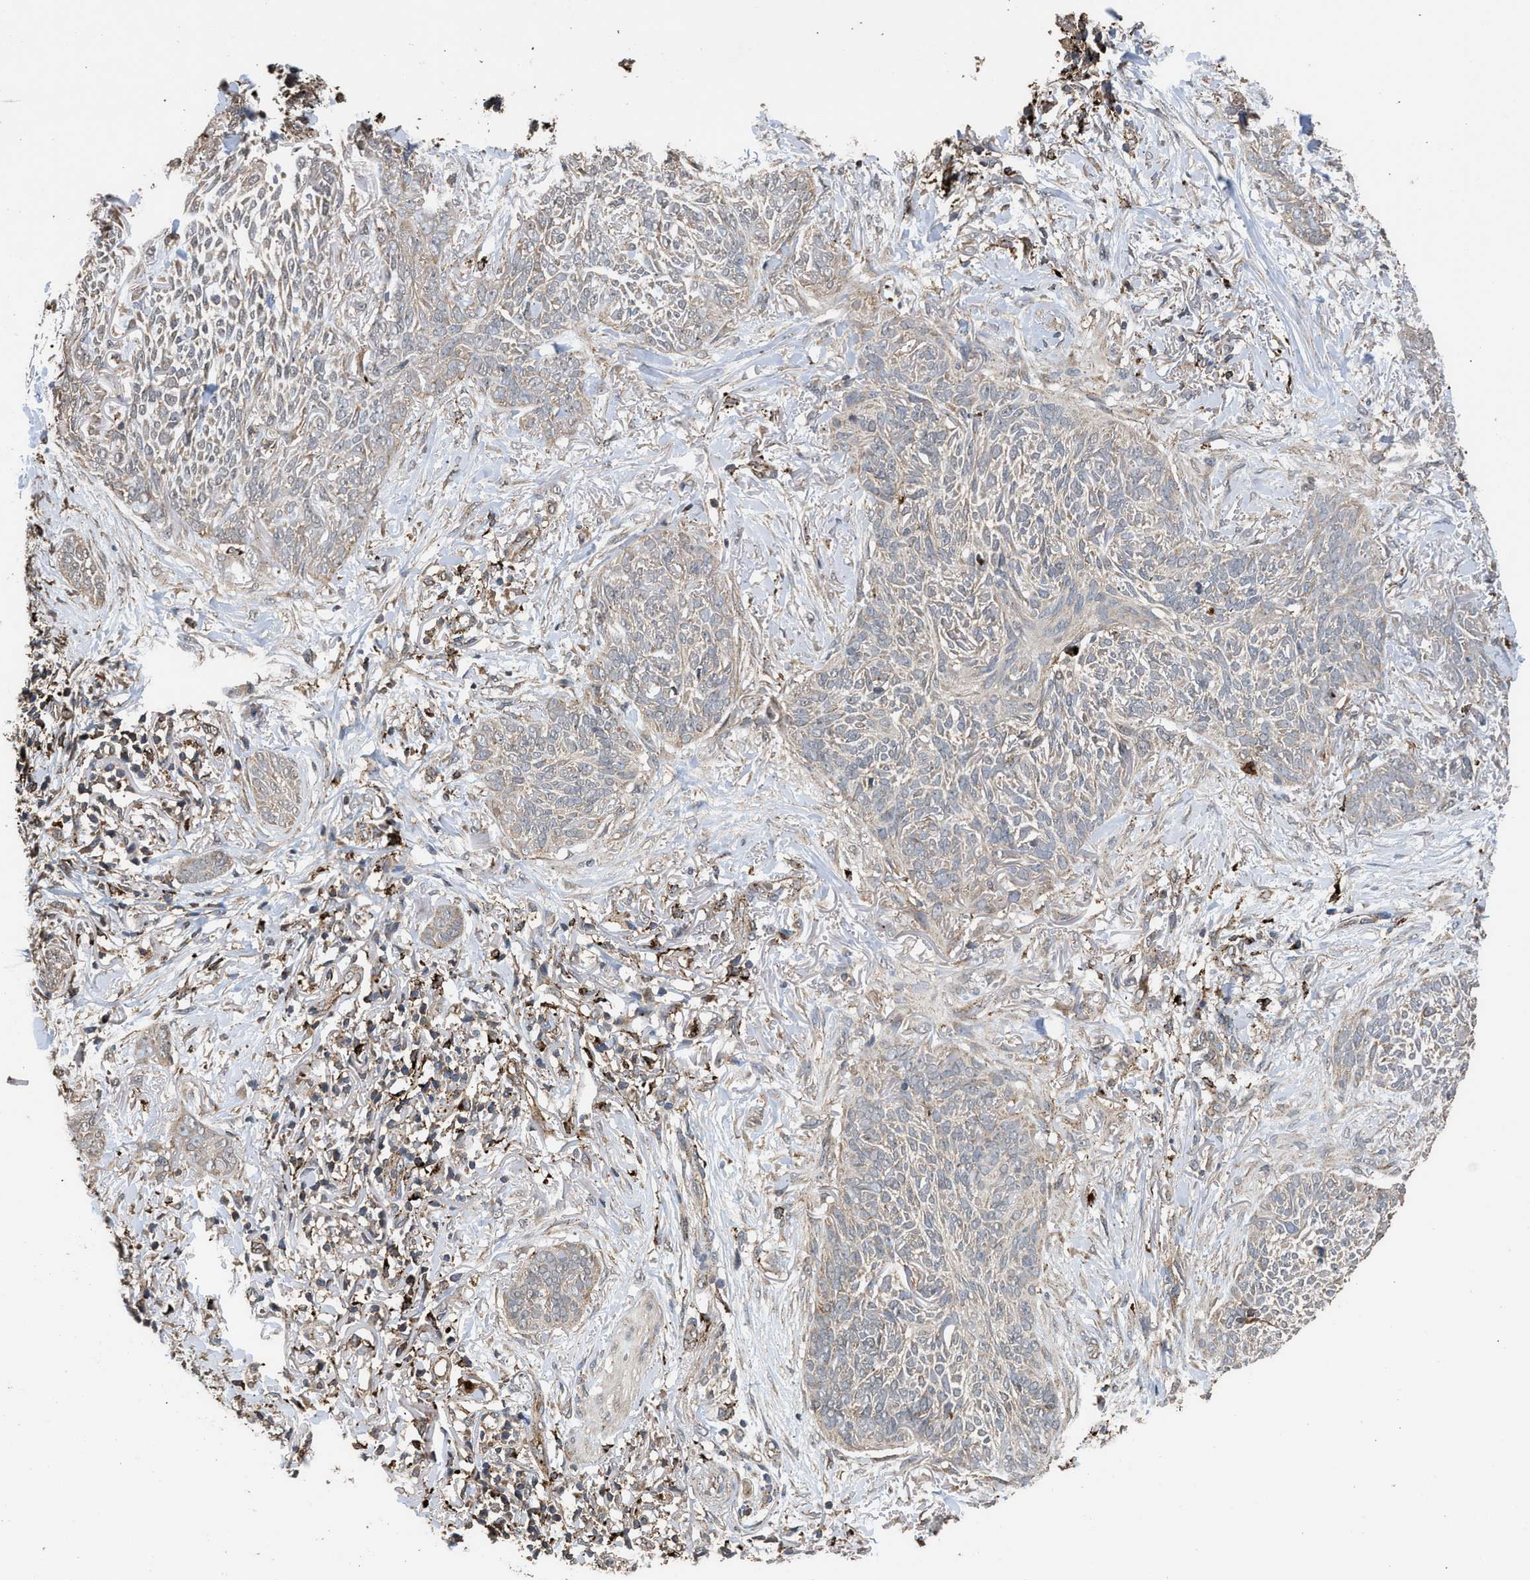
{"staining": {"intensity": "weak", "quantity": "<25%", "location": "cytoplasmic/membranous"}, "tissue": "skin cancer", "cell_type": "Tumor cells", "image_type": "cancer", "snomed": [{"axis": "morphology", "description": "Basal cell carcinoma"}, {"axis": "topography", "description": "Skin"}], "caption": "Immunohistochemistry (IHC) image of human basal cell carcinoma (skin) stained for a protein (brown), which displays no positivity in tumor cells. (DAB IHC visualized using brightfield microscopy, high magnification).", "gene": "CTSV", "patient": {"sex": "female", "age": 84}}